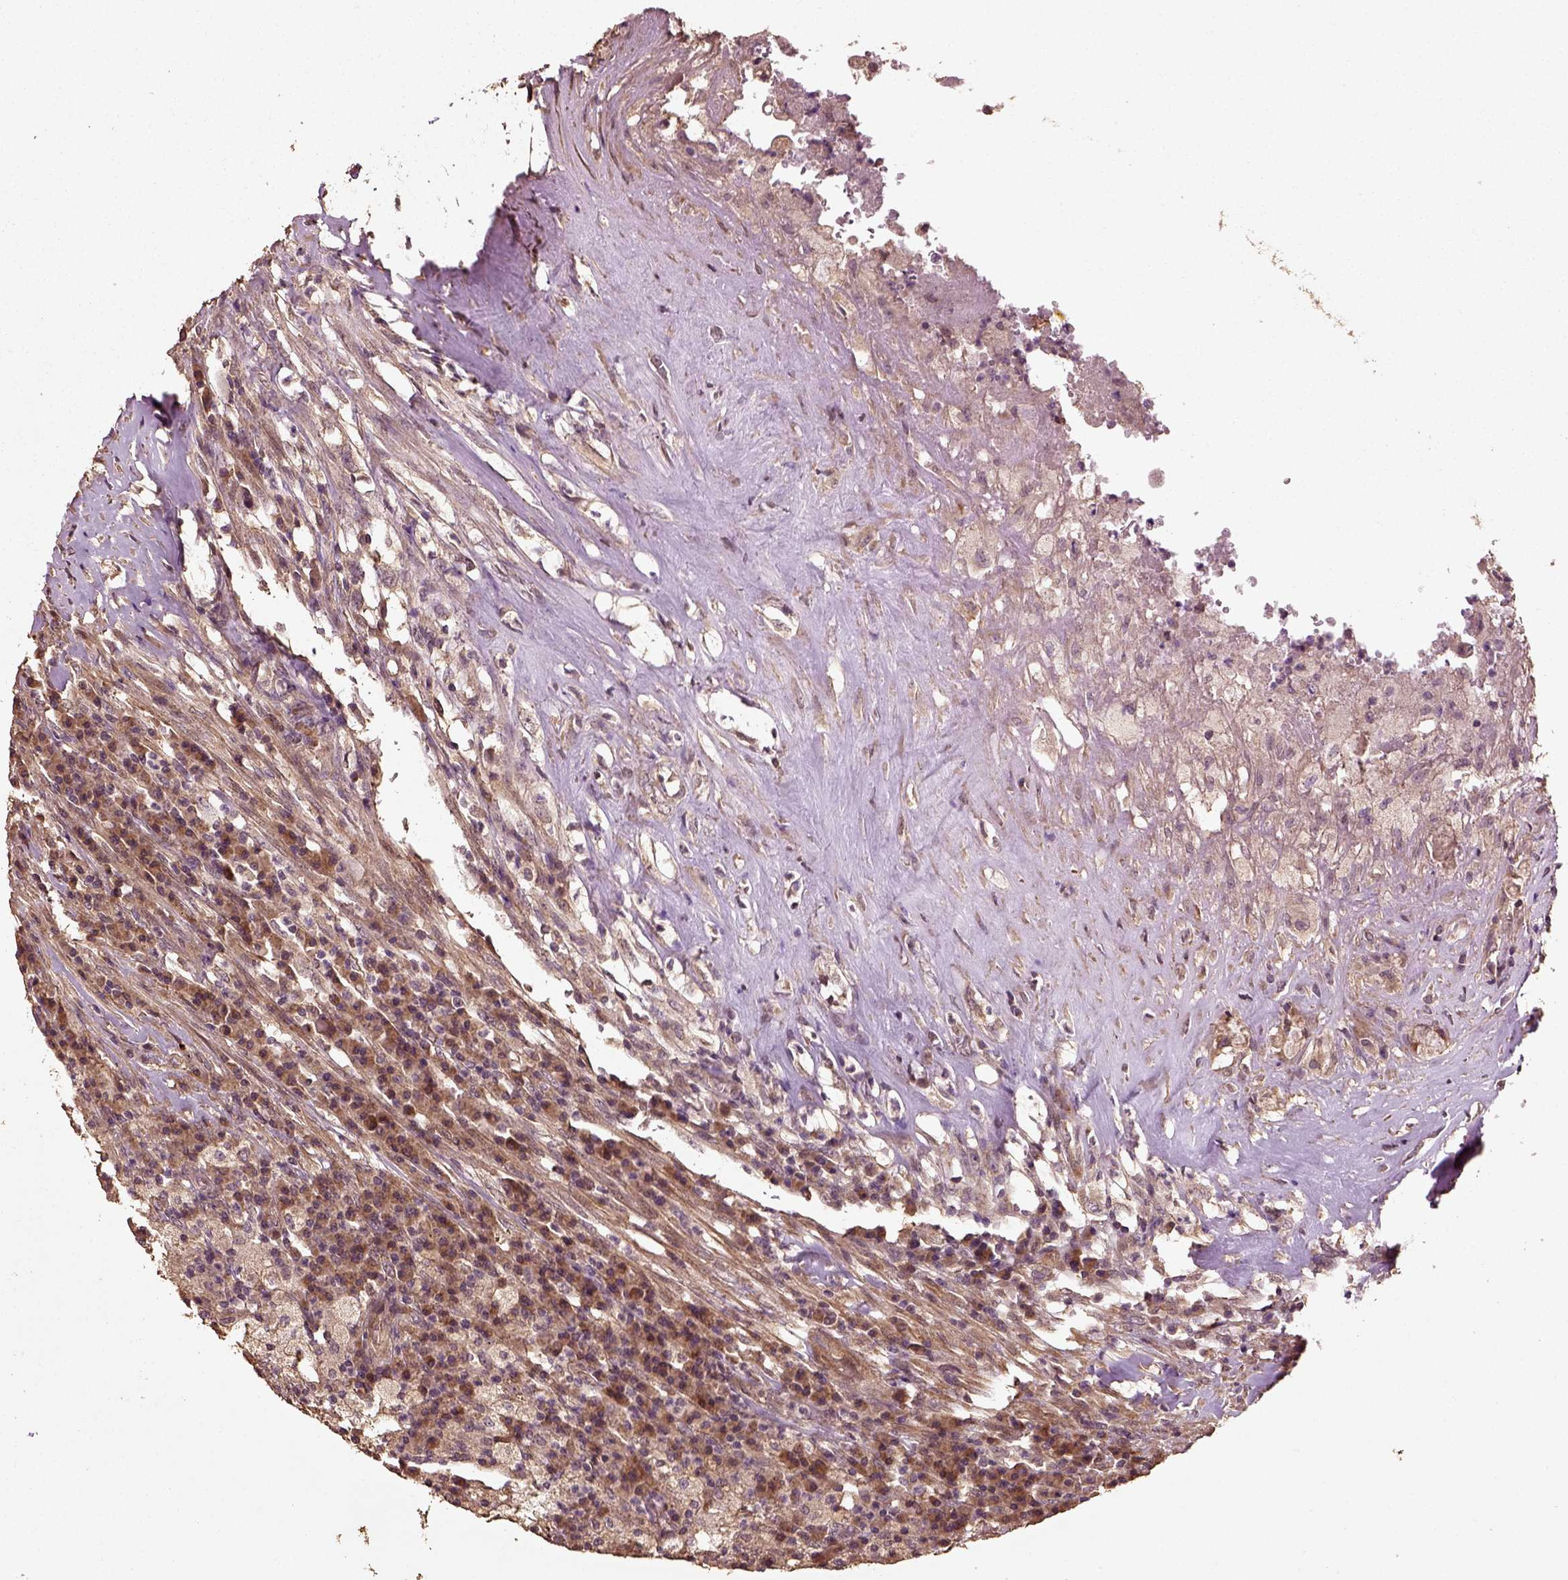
{"staining": {"intensity": "moderate", "quantity": "25%-75%", "location": "cytoplasmic/membranous"}, "tissue": "testis cancer", "cell_type": "Tumor cells", "image_type": "cancer", "snomed": [{"axis": "morphology", "description": "Necrosis, NOS"}, {"axis": "morphology", "description": "Carcinoma, Embryonal, NOS"}, {"axis": "topography", "description": "Testis"}], "caption": "Immunohistochemical staining of human testis cancer (embryonal carcinoma) shows medium levels of moderate cytoplasmic/membranous protein expression in approximately 25%-75% of tumor cells.", "gene": "ERV3-1", "patient": {"sex": "male", "age": 19}}